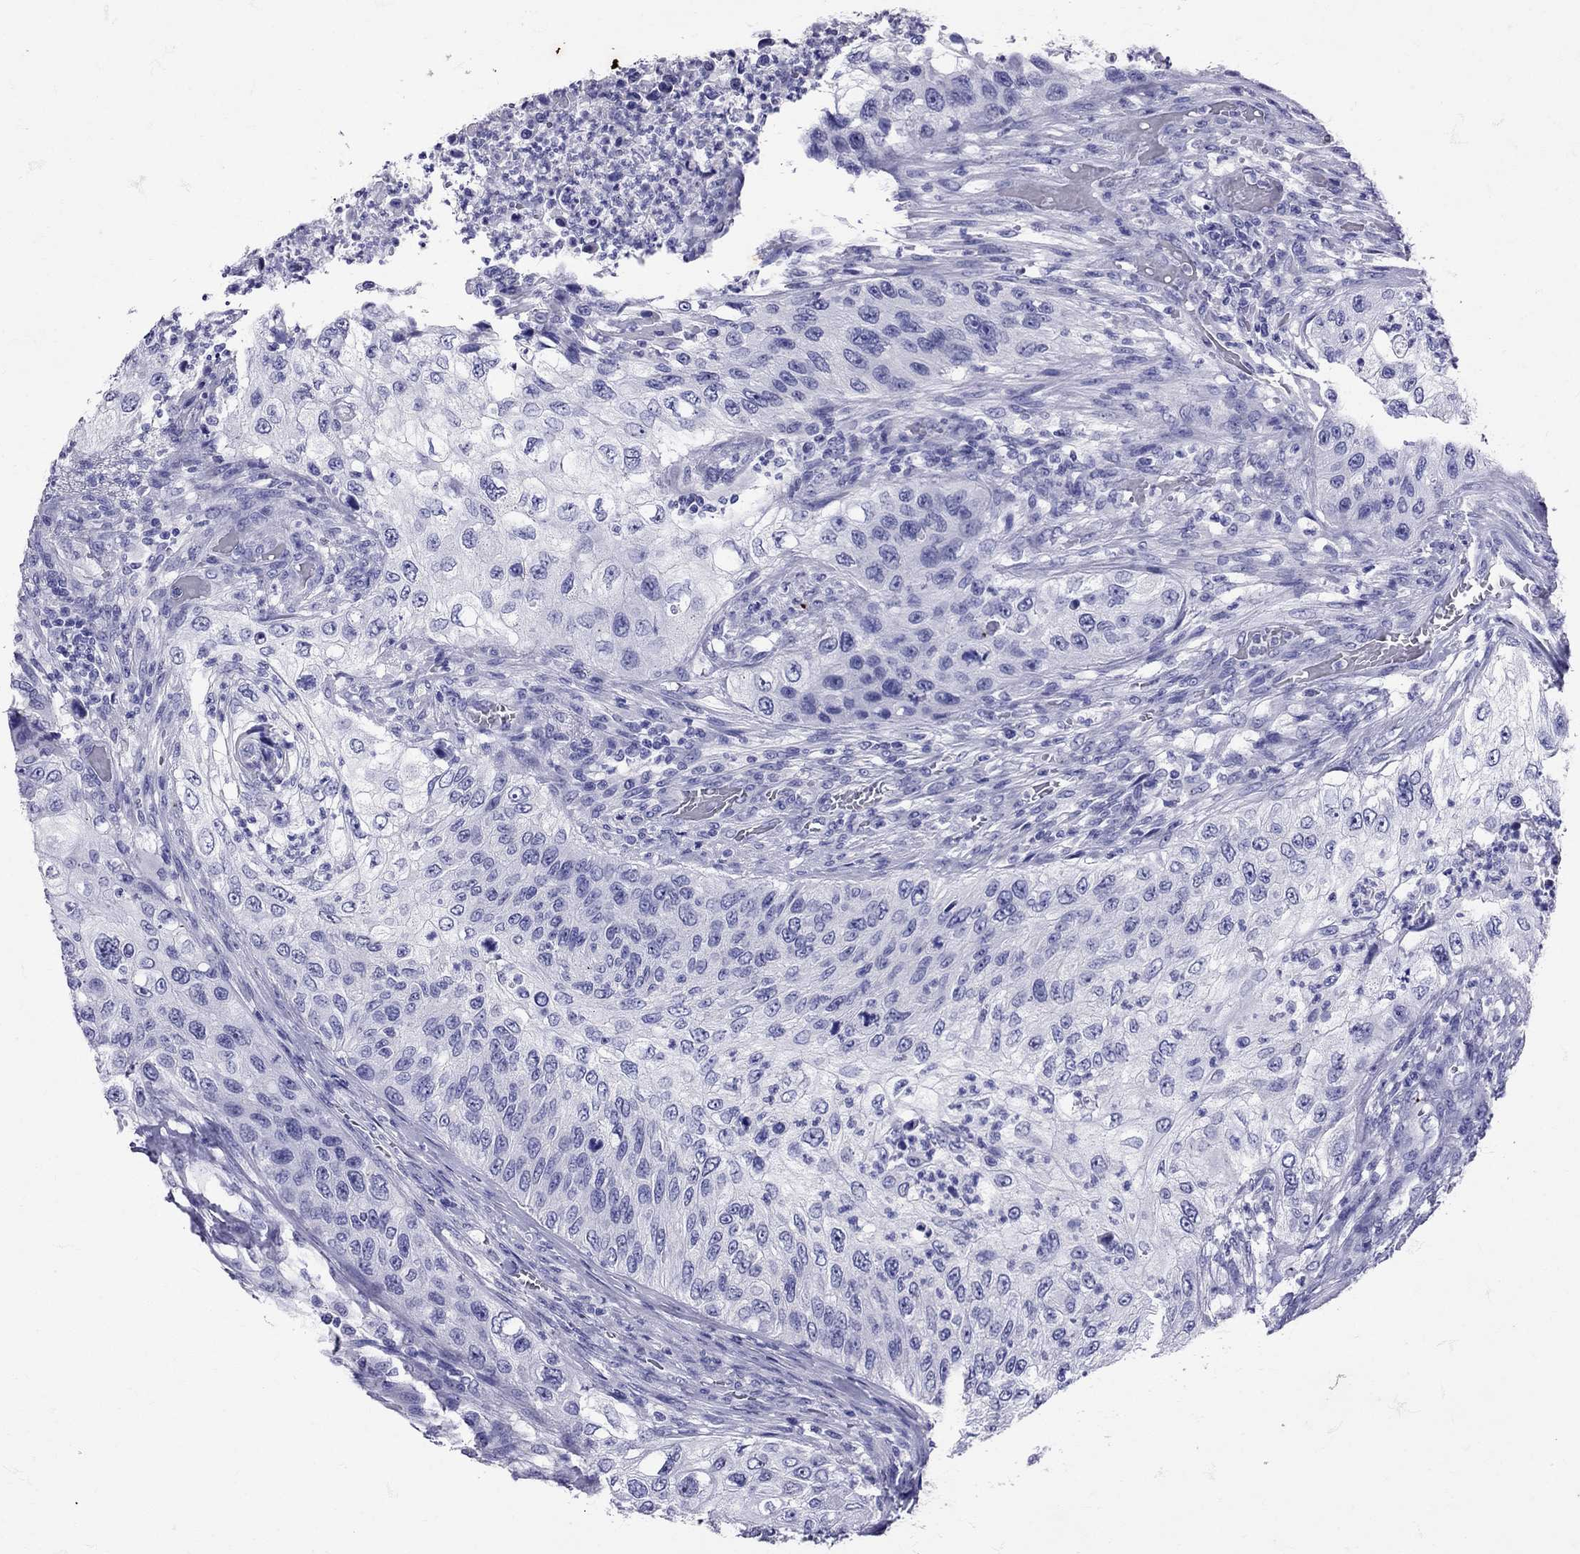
{"staining": {"intensity": "negative", "quantity": "none", "location": "none"}, "tissue": "urothelial cancer", "cell_type": "Tumor cells", "image_type": "cancer", "snomed": [{"axis": "morphology", "description": "Urothelial carcinoma, High grade"}, {"axis": "topography", "description": "Urinary bladder"}], "caption": "This is a micrograph of immunohistochemistry staining of high-grade urothelial carcinoma, which shows no staining in tumor cells. (Brightfield microscopy of DAB (3,3'-diaminobenzidine) immunohistochemistry (IHC) at high magnification).", "gene": "AVP", "patient": {"sex": "female", "age": 60}}